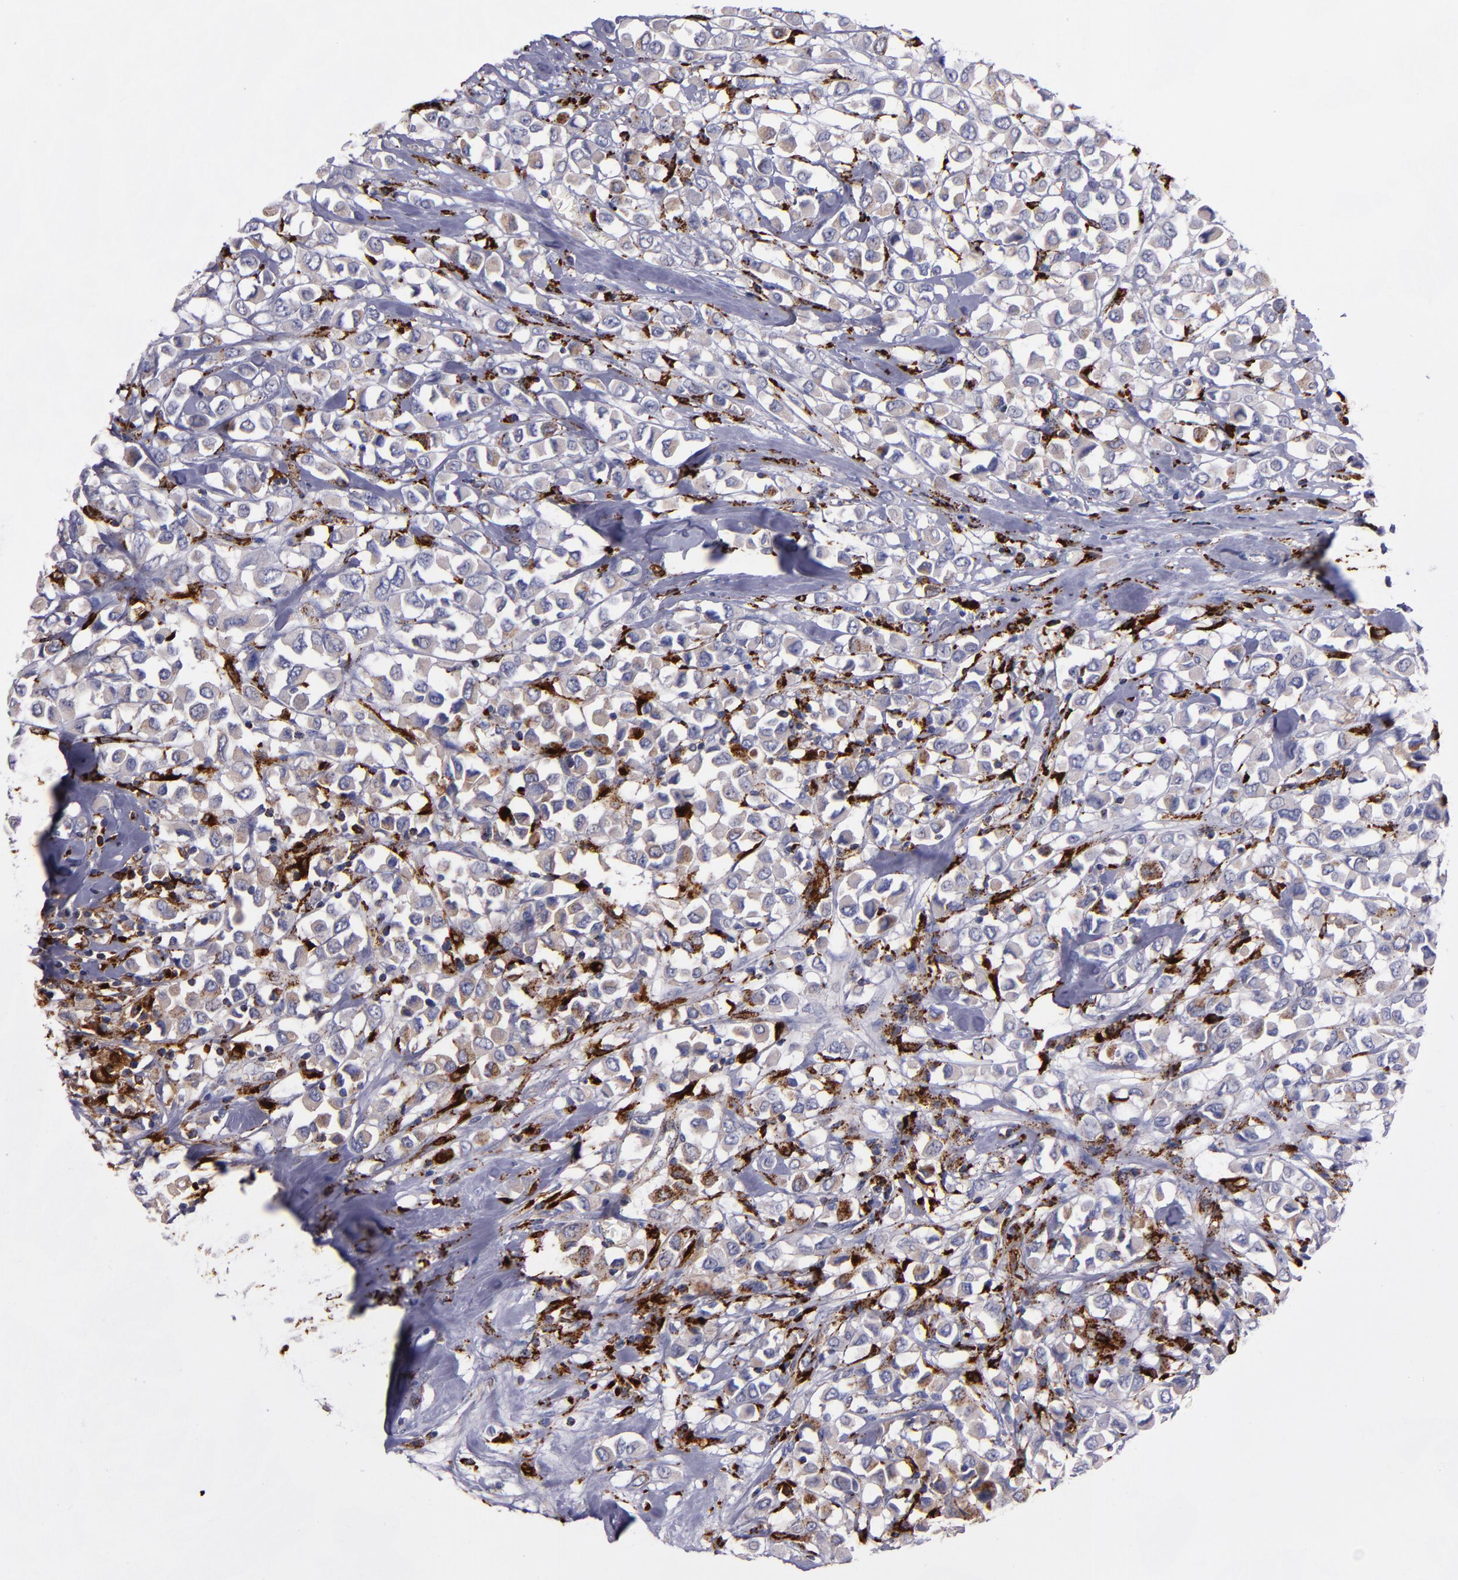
{"staining": {"intensity": "weak", "quantity": ">75%", "location": "cytoplasmic/membranous"}, "tissue": "breast cancer", "cell_type": "Tumor cells", "image_type": "cancer", "snomed": [{"axis": "morphology", "description": "Duct carcinoma"}, {"axis": "topography", "description": "Breast"}], "caption": "Immunohistochemical staining of human breast cancer exhibits low levels of weak cytoplasmic/membranous protein staining in about >75% of tumor cells. (DAB IHC with brightfield microscopy, high magnification).", "gene": "CTSS", "patient": {"sex": "female", "age": 61}}